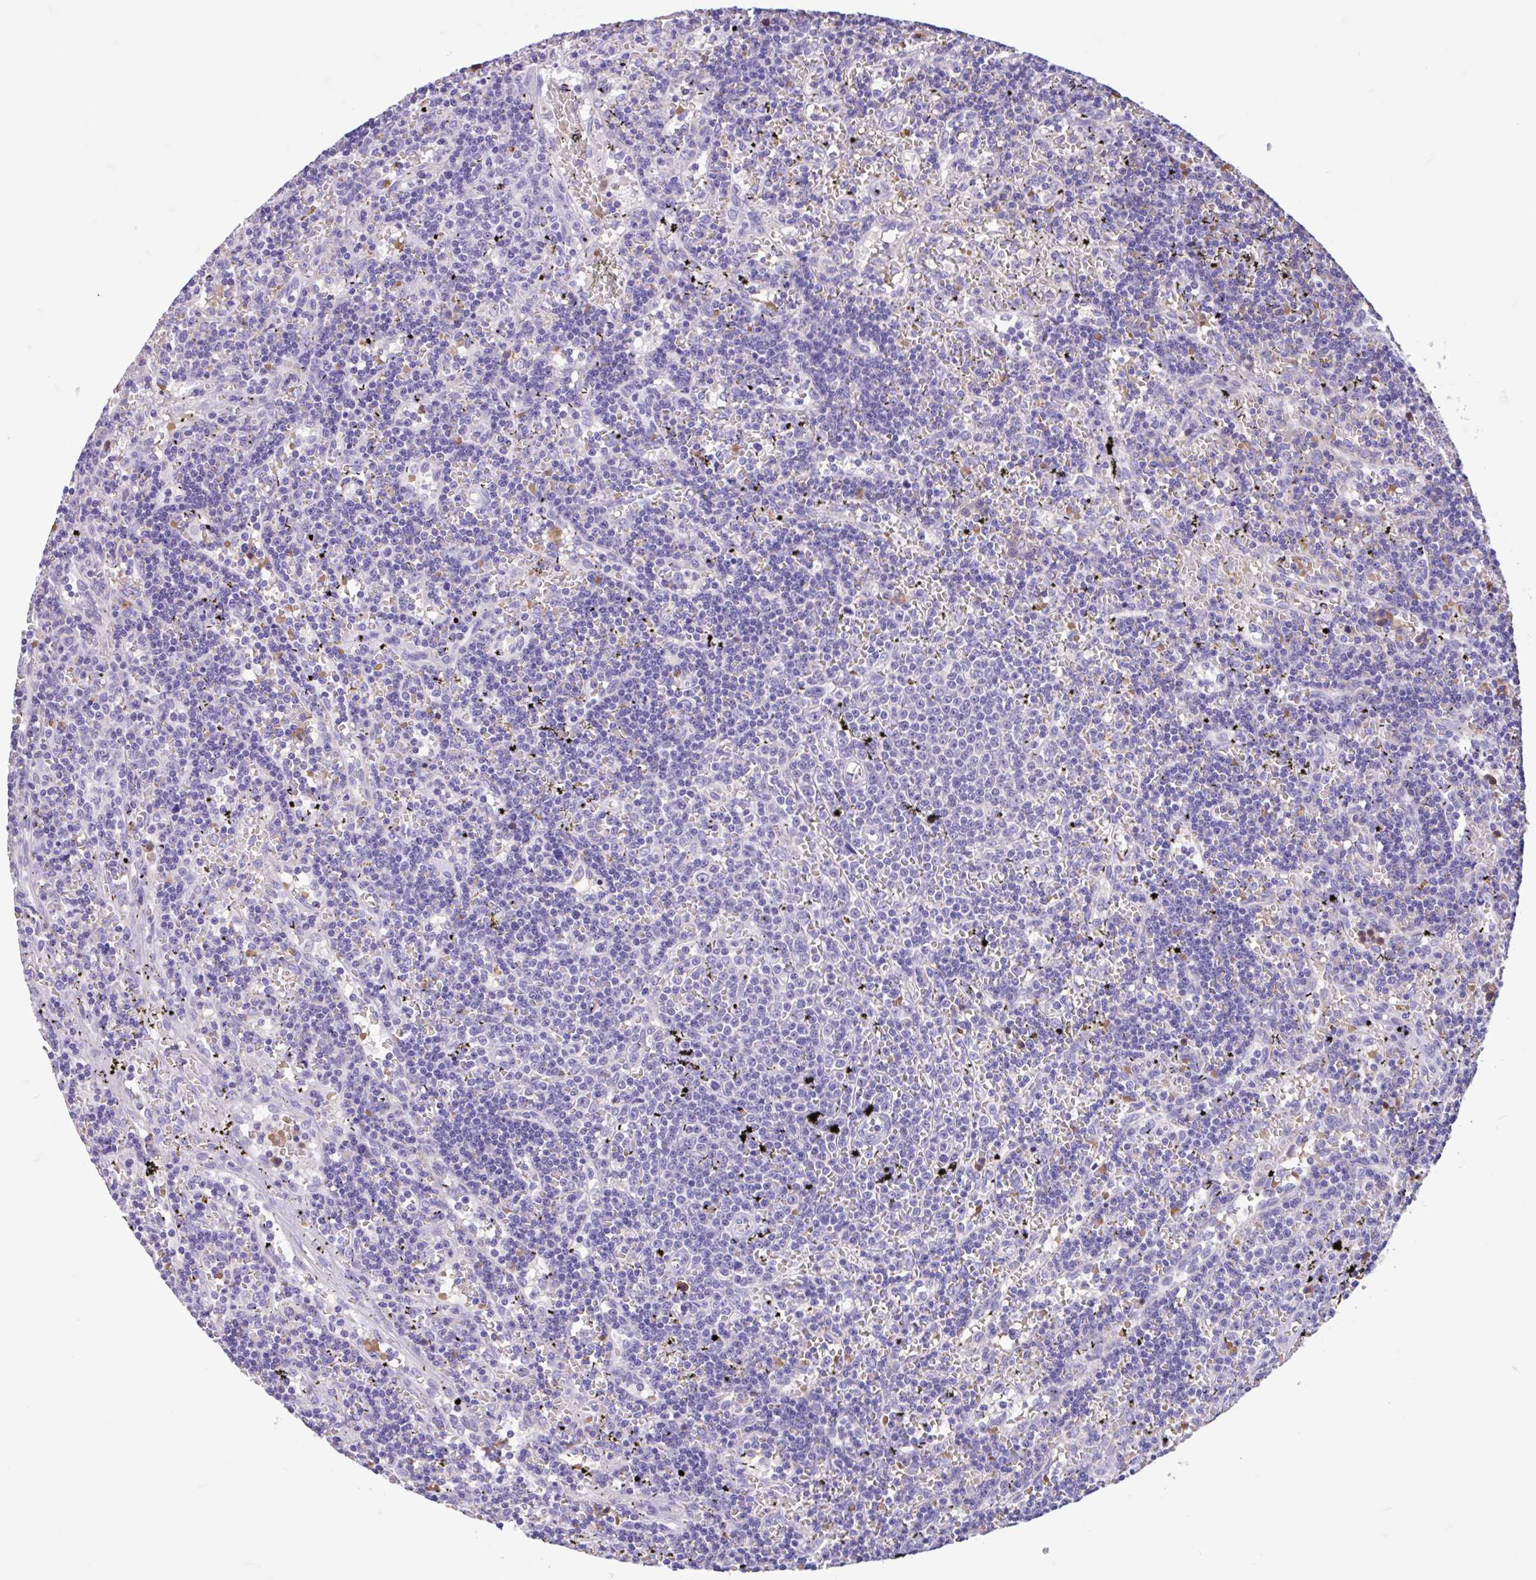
{"staining": {"intensity": "negative", "quantity": "none", "location": "none"}, "tissue": "lymphoma", "cell_type": "Tumor cells", "image_type": "cancer", "snomed": [{"axis": "morphology", "description": "Malignant lymphoma, non-Hodgkin's type, Low grade"}, {"axis": "topography", "description": "Spleen"}], "caption": "Lymphoma stained for a protein using immunohistochemistry (IHC) displays no positivity tumor cells.", "gene": "TMEM79", "patient": {"sex": "male", "age": 60}}